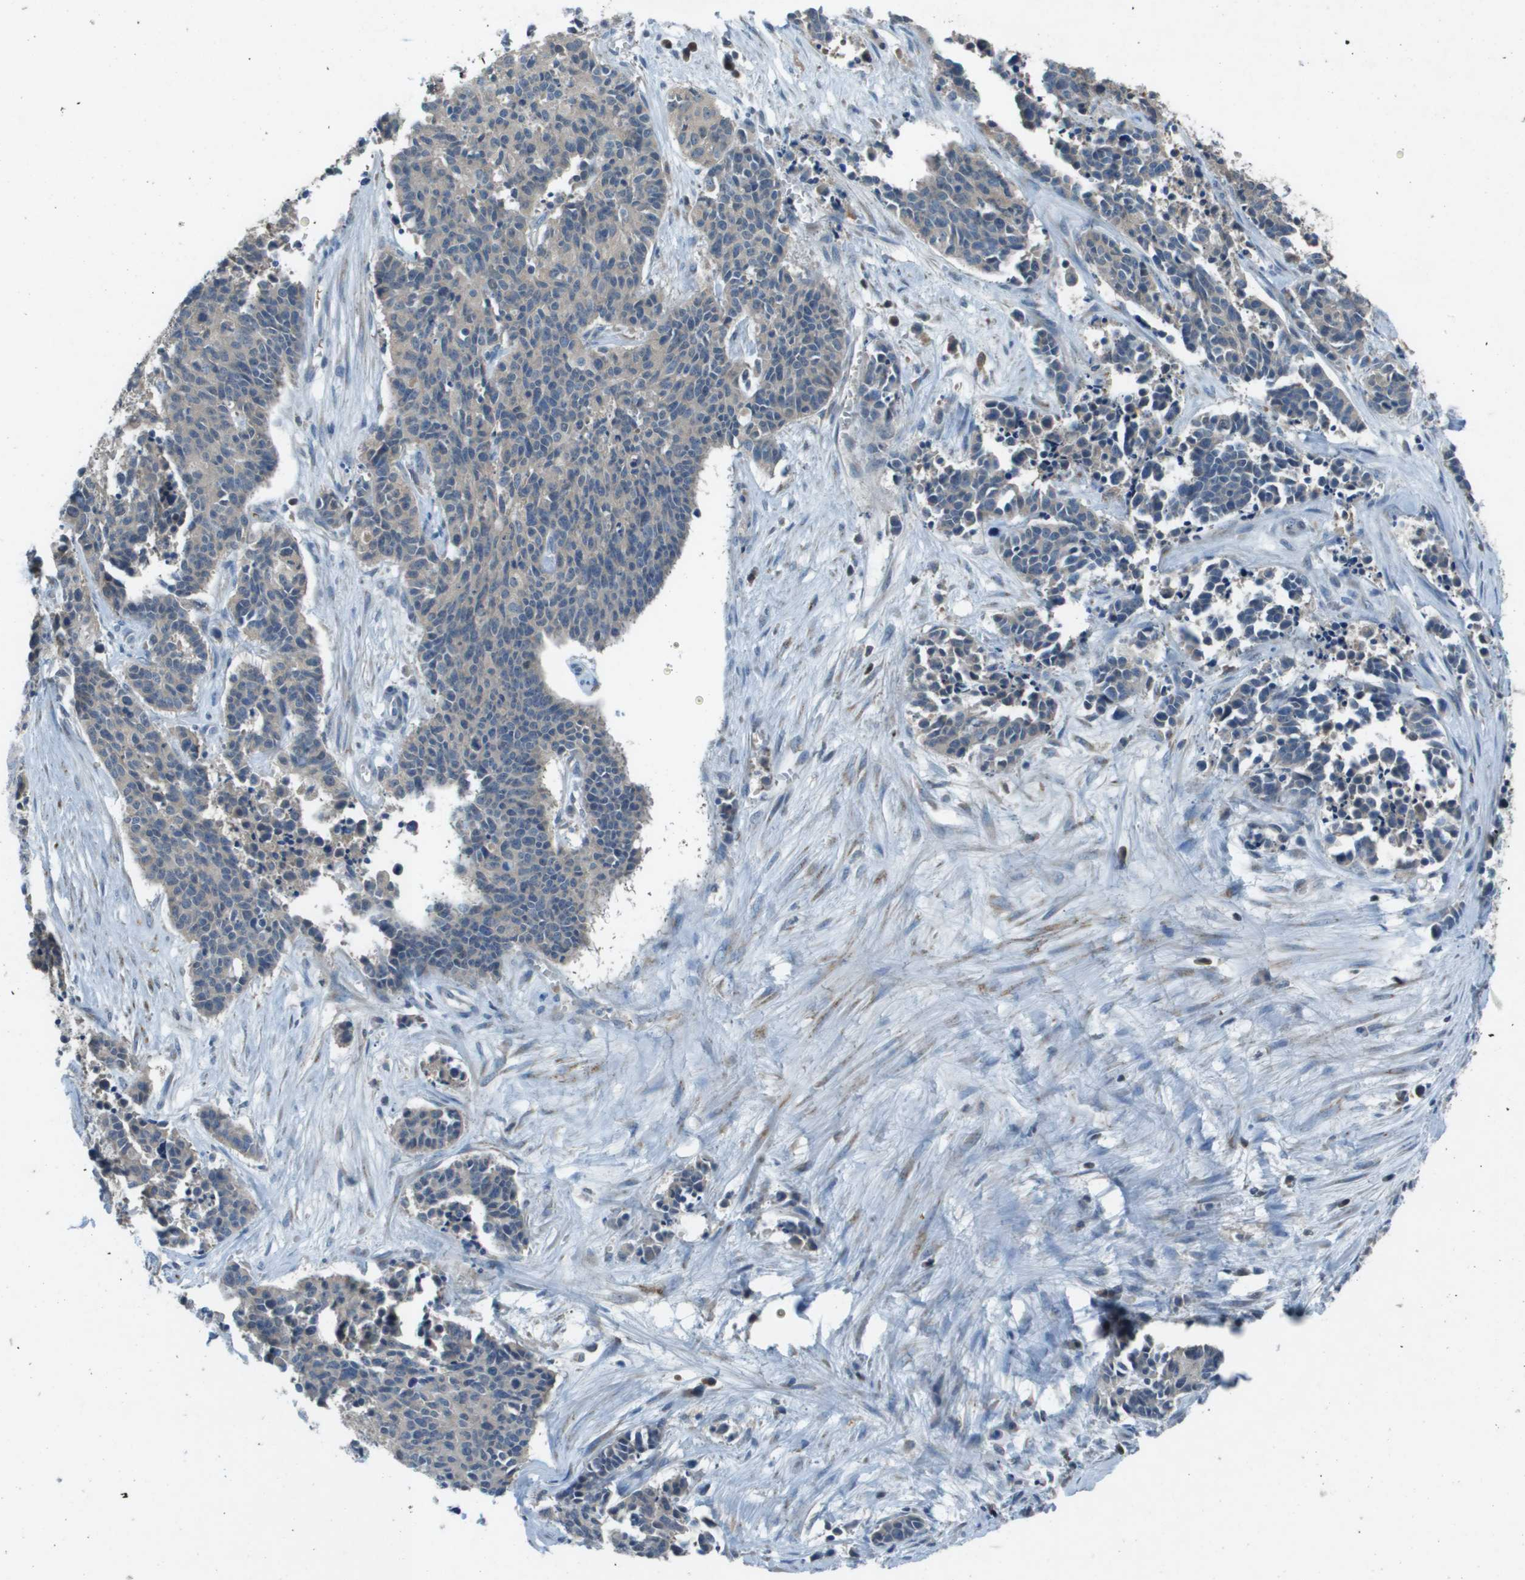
{"staining": {"intensity": "weak", "quantity": "25%-75%", "location": "cytoplasmic/membranous"}, "tissue": "cervical cancer", "cell_type": "Tumor cells", "image_type": "cancer", "snomed": [{"axis": "morphology", "description": "Squamous cell carcinoma, NOS"}, {"axis": "topography", "description": "Cervix"}], "caption": "Immunohistochemical staining of cervical cancer (squamous cell carcinoma) displays low levels of weak cytoplasmic/membranous expression in about 25%-75% of tumor cells.", "gene": "CAMK4", "patient": {"sex": "female", "age": 35}}